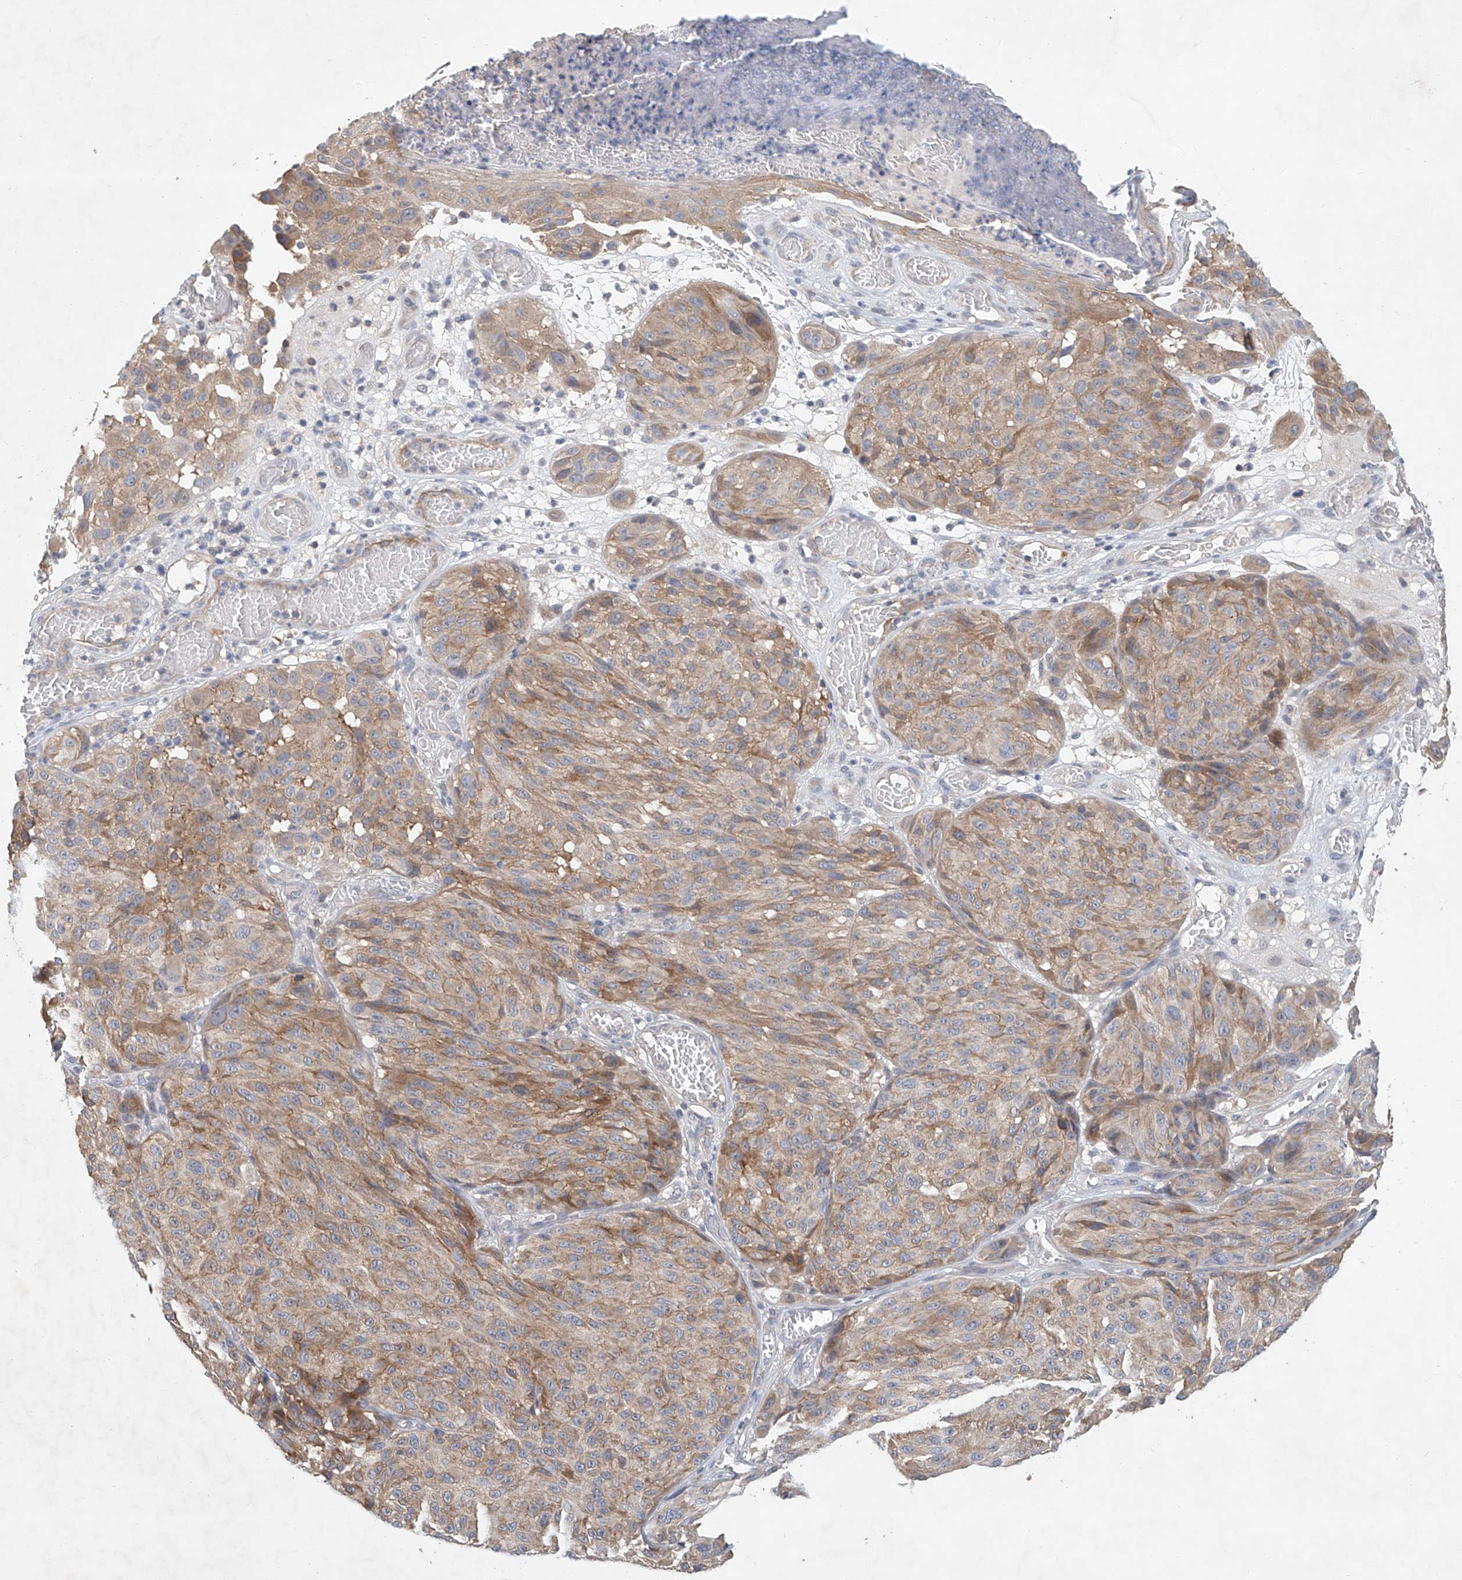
{"staining": {"intensity": "moderate", "quantity": "25%-75%", "location": "cytoplasmic/membranous"}, "tissue": "melanoma", "cell_type": "Tumor cells", "image_type": "cancer", "snomed": [{"axis": "morphology", "description": "Malignant melanoma, NOS"}, {"axis": "topography", "description": "Skin"}], "caption": "IHC of human melanoma reveals medium levels of moderate cytoplasmic/membranous positivity in approximately 25%-75% of tumor cells.", "gene": "CARMIL1", "patient": {"sex": "male", "age": 83}}